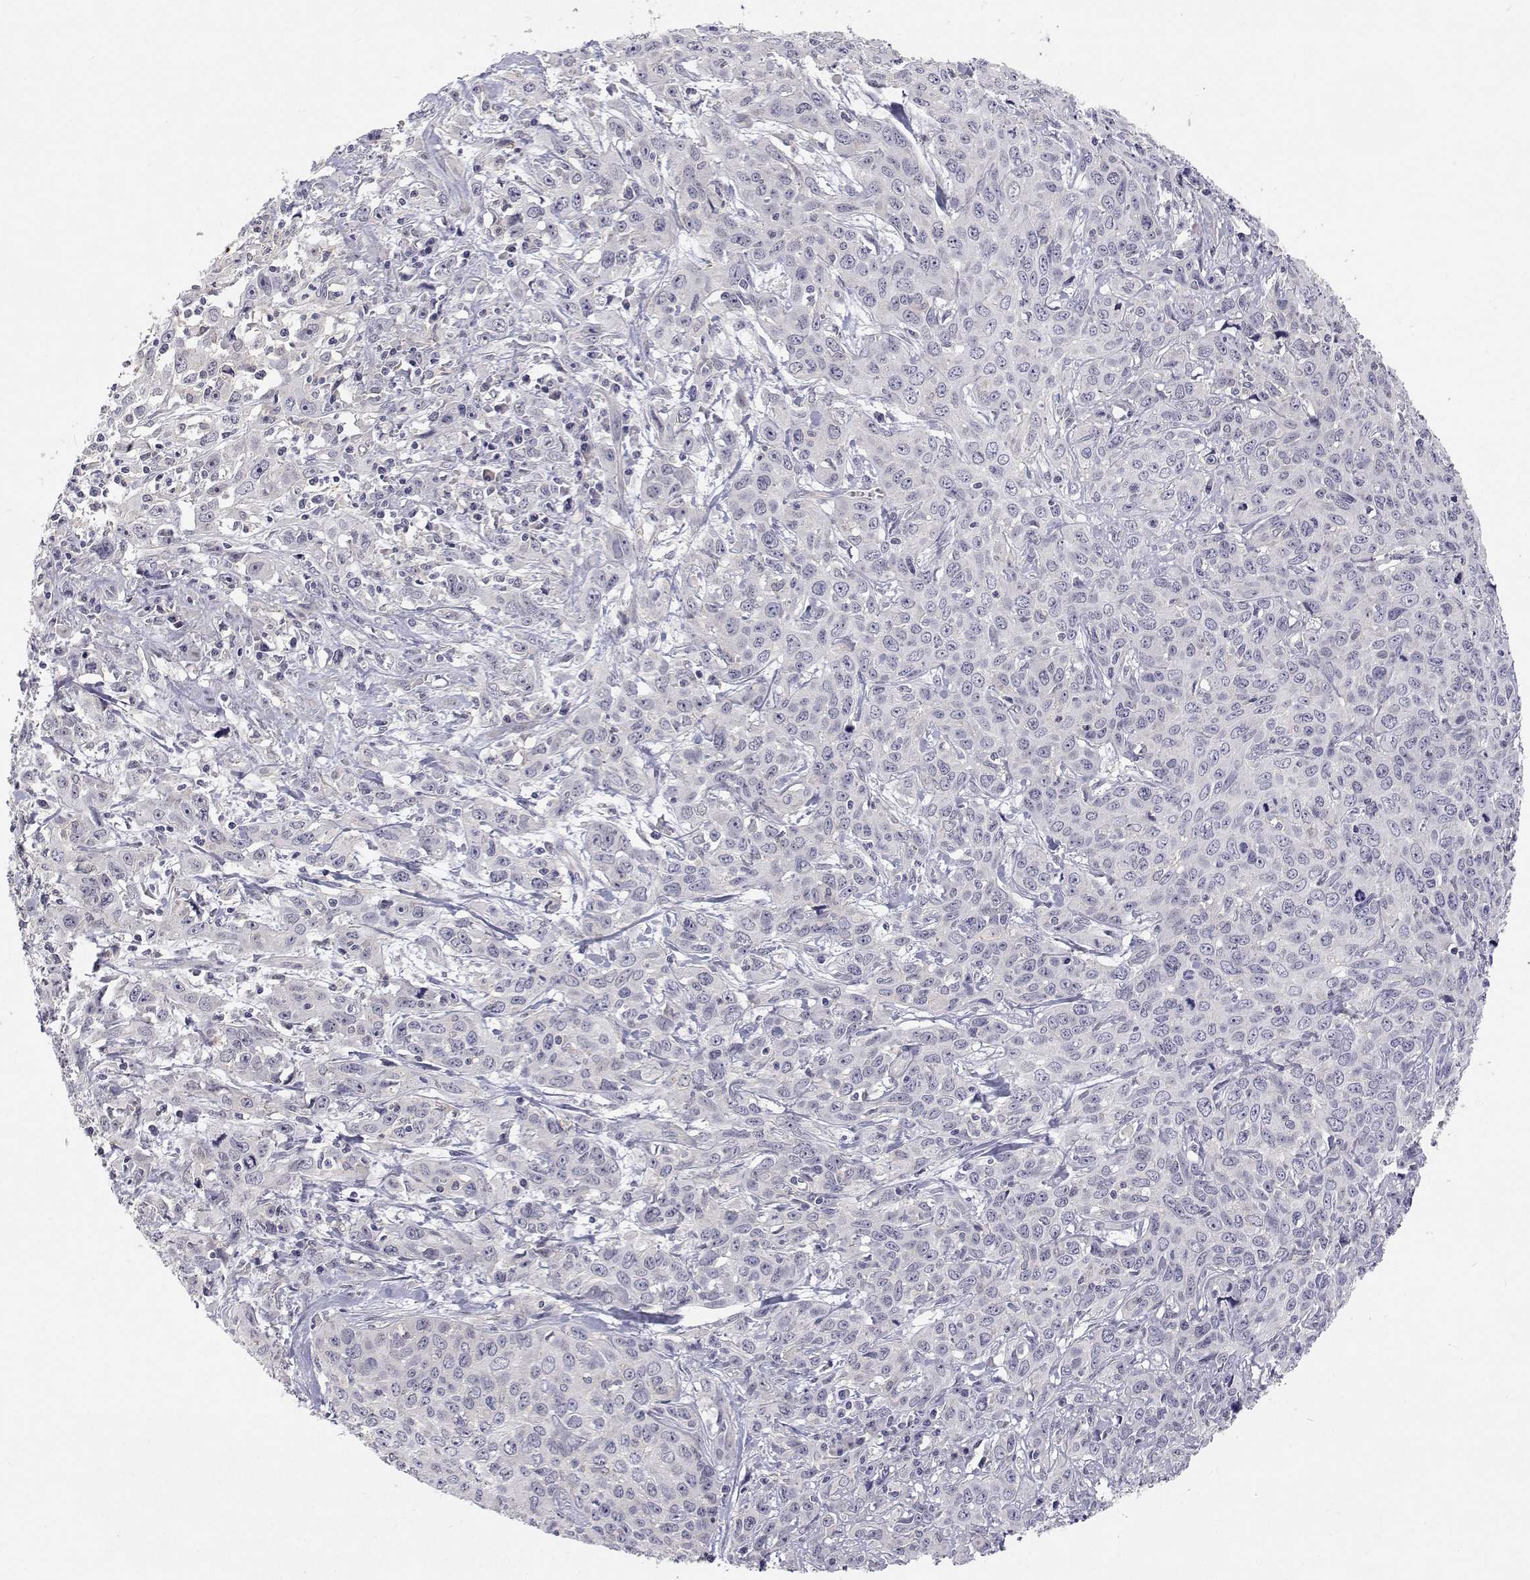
{"staining": {"intensity": "negative", "quantity": "none", "location": "none"}, "tissue": "cervical cancer", "cell_type": "Tumor cells", "image_type": "cancer", "snomed": [{"axis": "morphology", "description": "Squamous cell carcinoma, NOS"}, {"axis": "topography", "description": "Cervix"}], "caption": "Immunohistochemical staining of human squamous cell carcinoma (cervical) displays no significant positivity in tumor cells.", "gene": "MYPN", "patient": {"sex": "female", "age": 38}}